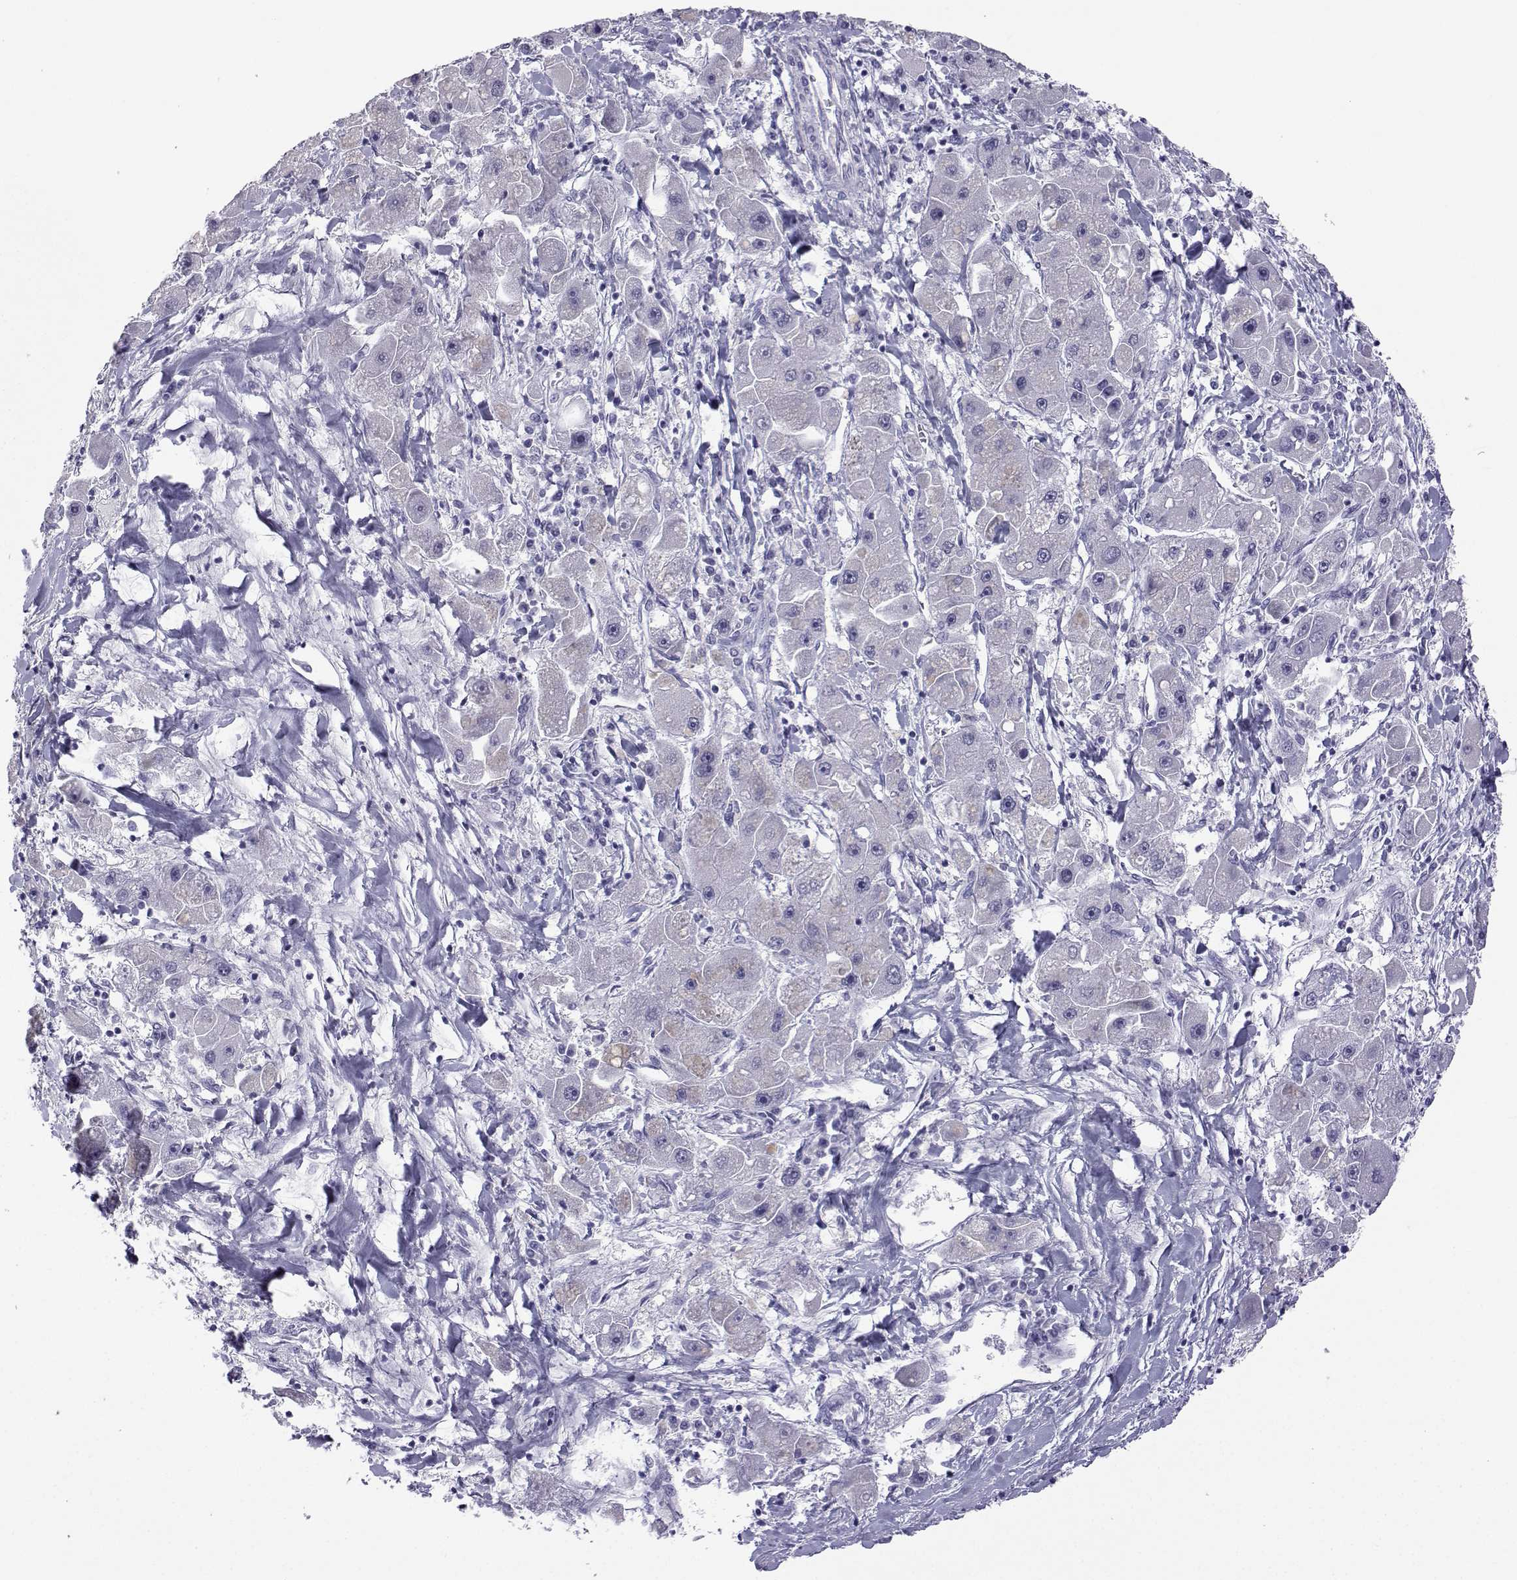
{"staining": {"intensity": "negative", "quantity": "none", "location": "none"}, "tissue": "liver cancer", "cell_type": "Tumor cells", "image_type": "cancer", "snomed": [{"axis": "morphology", "description": "Carcinoma, Hepatocellular, NOS"}, {"axis": "topography", "description": "Liver"}], "caption": "Immunohistochemistry histopathology image of human liver cancer (hepatocellular carcinoma) stained for a protein (brown), which shows no positivity in tumor cells.", "gene": "ACTL7A", "patient": {"sex": "male", "age": 24}}